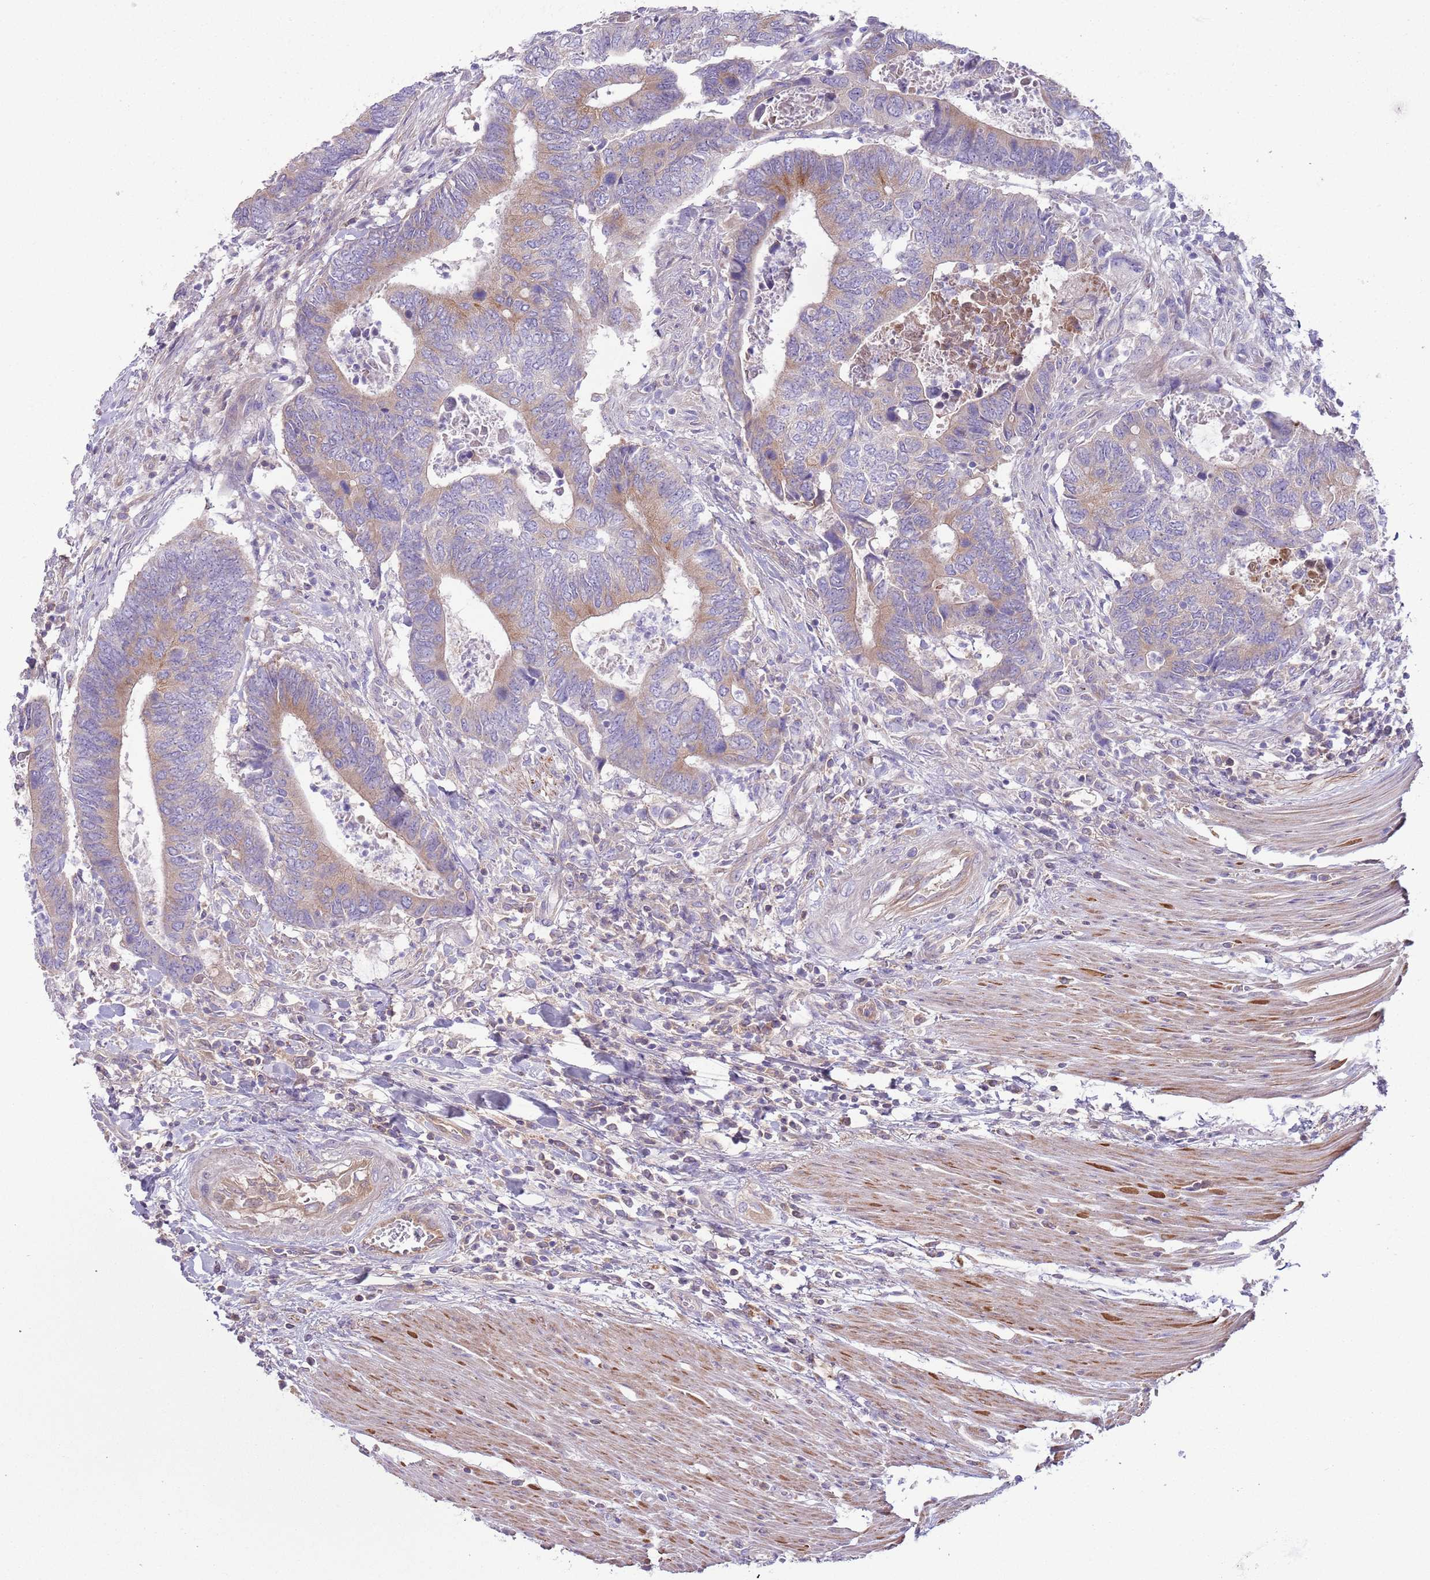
{"staining": {"intensity": "weak", "quantity": "25%-75%", "location": "cytoplasmic/membranous"}, "tissue": "colorectal cancer", "cell_type": "Tumor cells", "image_type": "cancer", "snomed": [{"axis": "morphology", "description": "Adenocarcinoma, NOS"}, {"axis": "topography", "description": "Colon"}], "caption": "The photomicrograph shows staining of colorectal adenocarcinoma, revealing weak cytoplasmic/membranous protein expression (brown color) within tumor cells.", "gene": "CFH", "patient": {"sex": "male", "age": 87}}